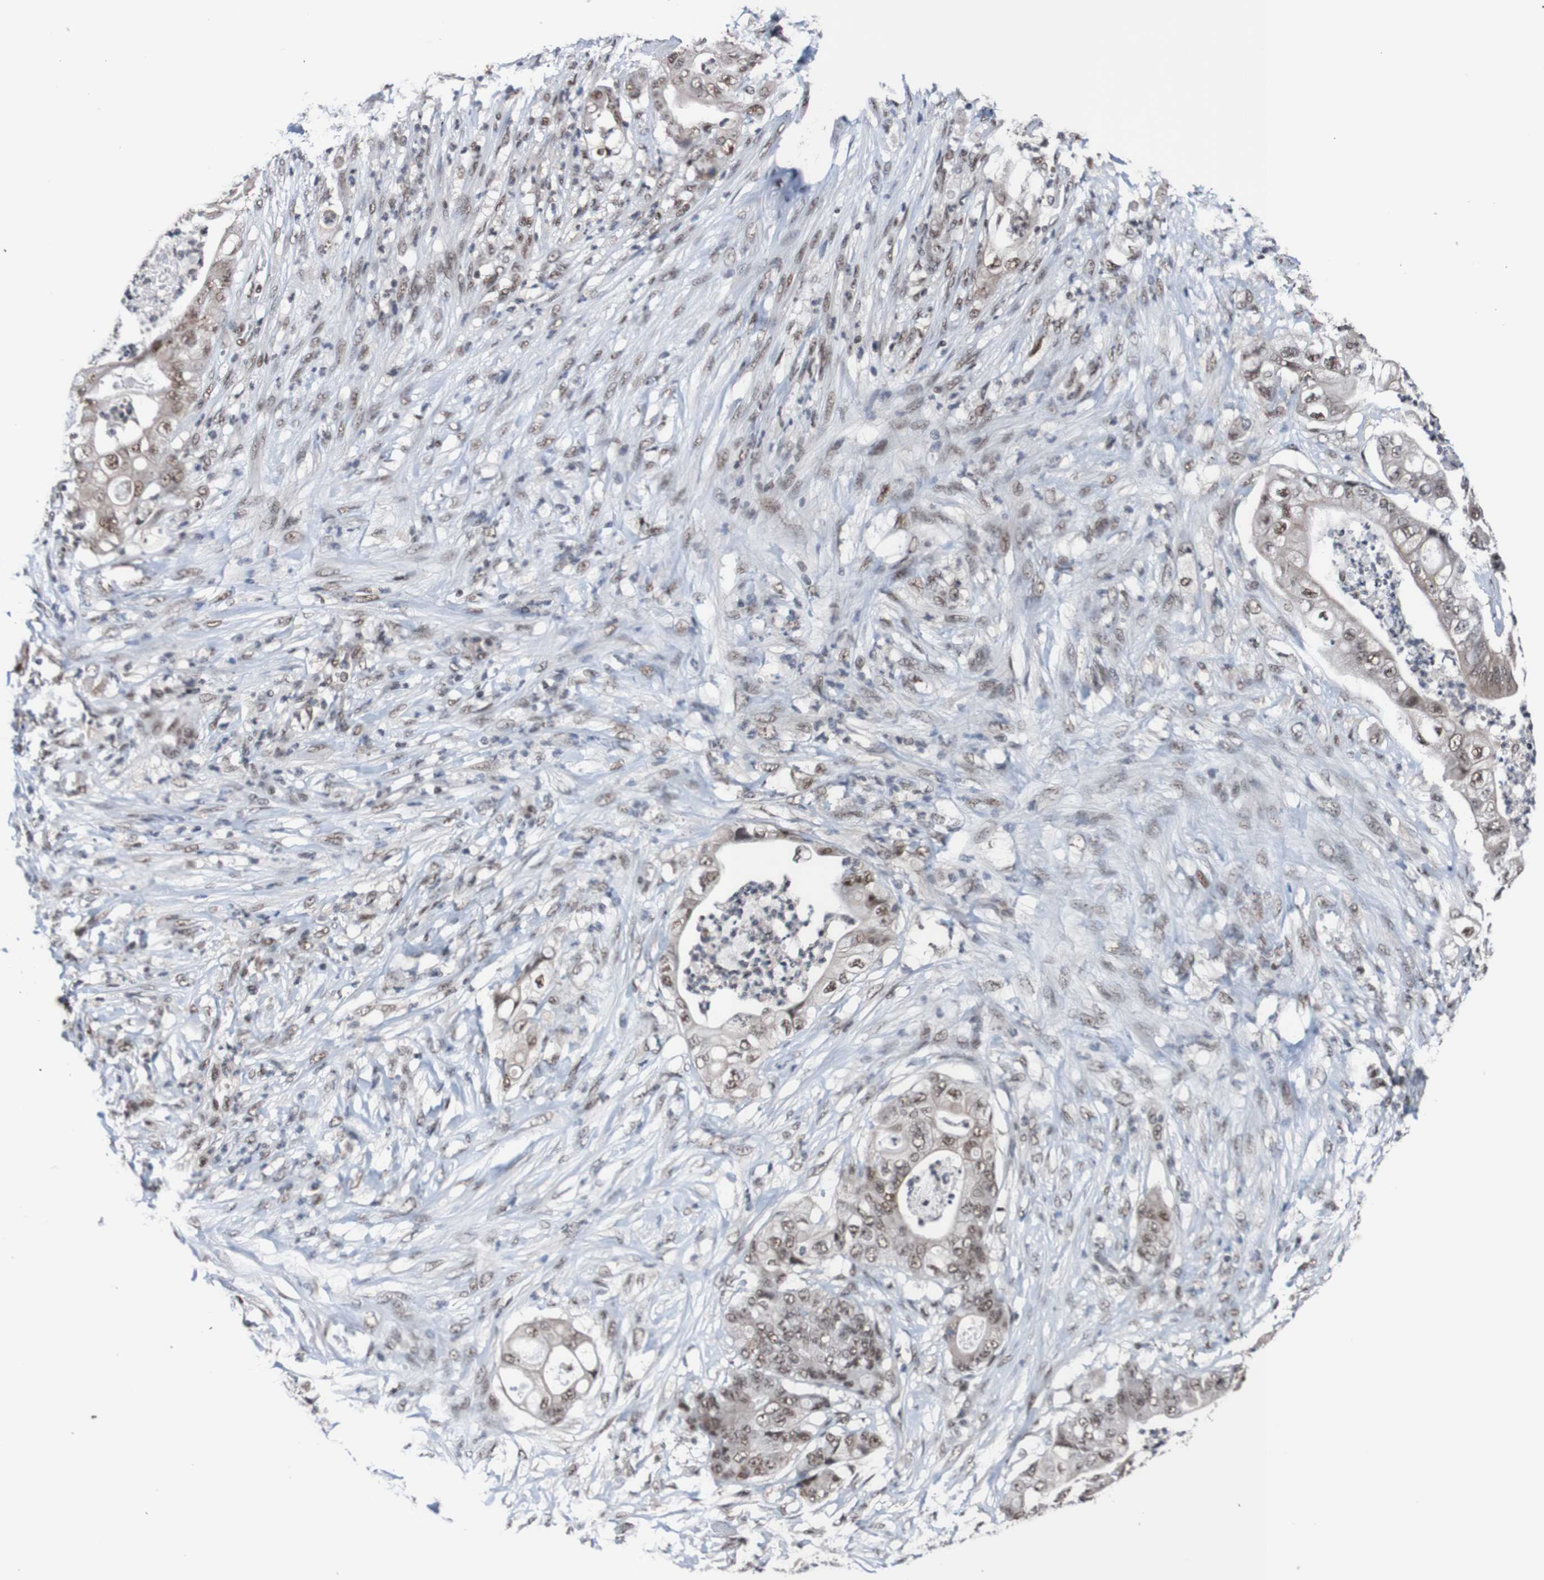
{"staining": {"intensity": "weak", "quantity": ">75%", "location": "nuclear"}, "tissue": "stomach cancer", "cell_type": "Tumor cells", "image_type": "cancer", "snomed": [{"axis": "morphology", "description": "Adenocarcinoma, NOS"}, {"axis": "topography", "description": "Stomach"}], "caption": "Immunohistochemical staining of stomach cancer (adenocarcinoma) shows low levels of weak nuclear protein expression in about >75% of tumor cells.", "gene": "CDC5L", "patient": {"sex": "female", "age": 73}}